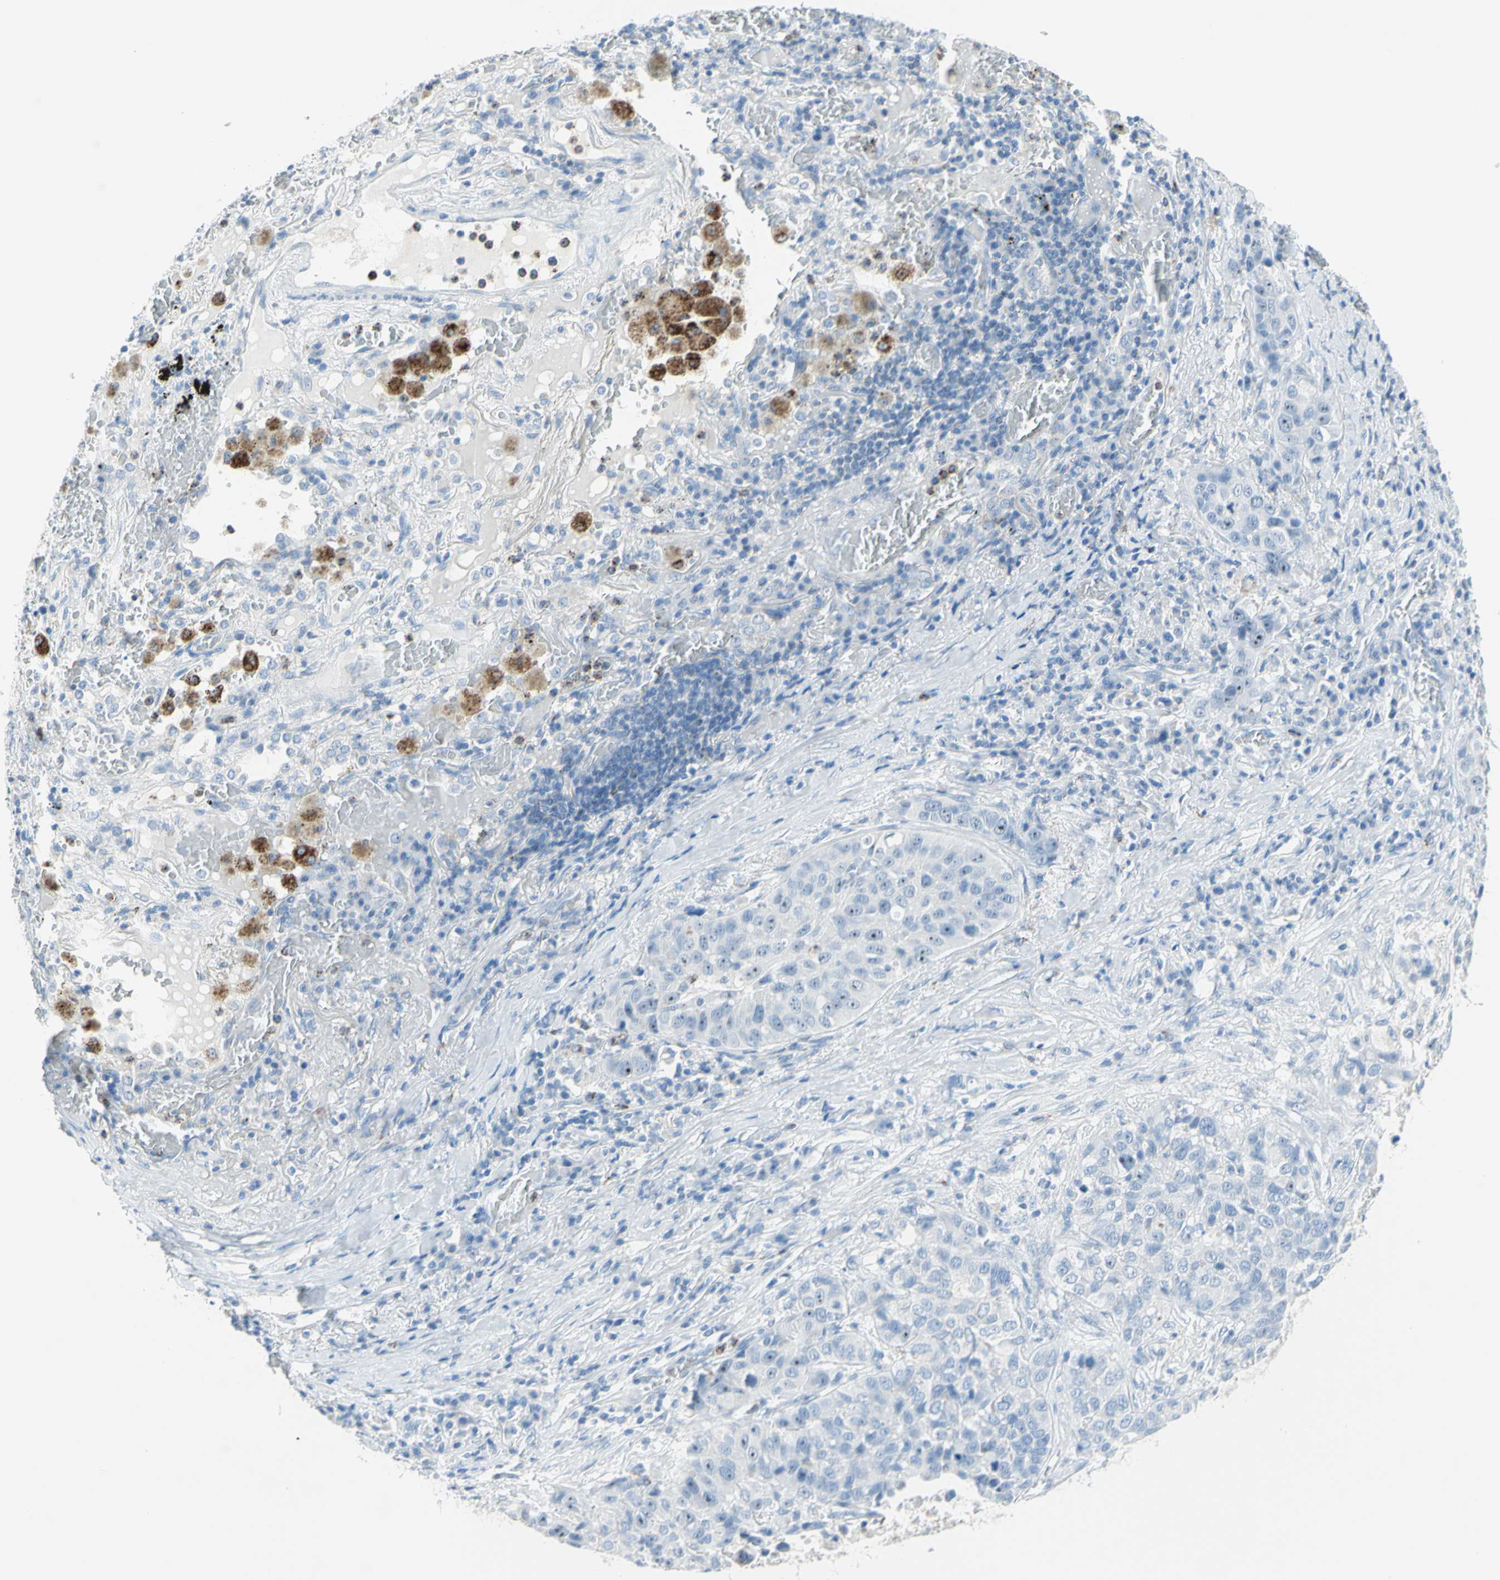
{"staining": {"intensity": "weak", "quantity": "<25%", "location": "nuclear"}, "tissue": "lung cancer", "cell_type": "Tumor cells", "image_type": "cancer", "snomed": [{"axis": "morphology", "description": "Squamous cell carcinoma, NOS"}, {"axis": "topography", "description": "Lung"}], "caption": "Tumor cells show no significant expression in squamous cell carcinoma (lung).", "gene": "CYSLTR1", "patient": {"sex": "male", "age": 57}}